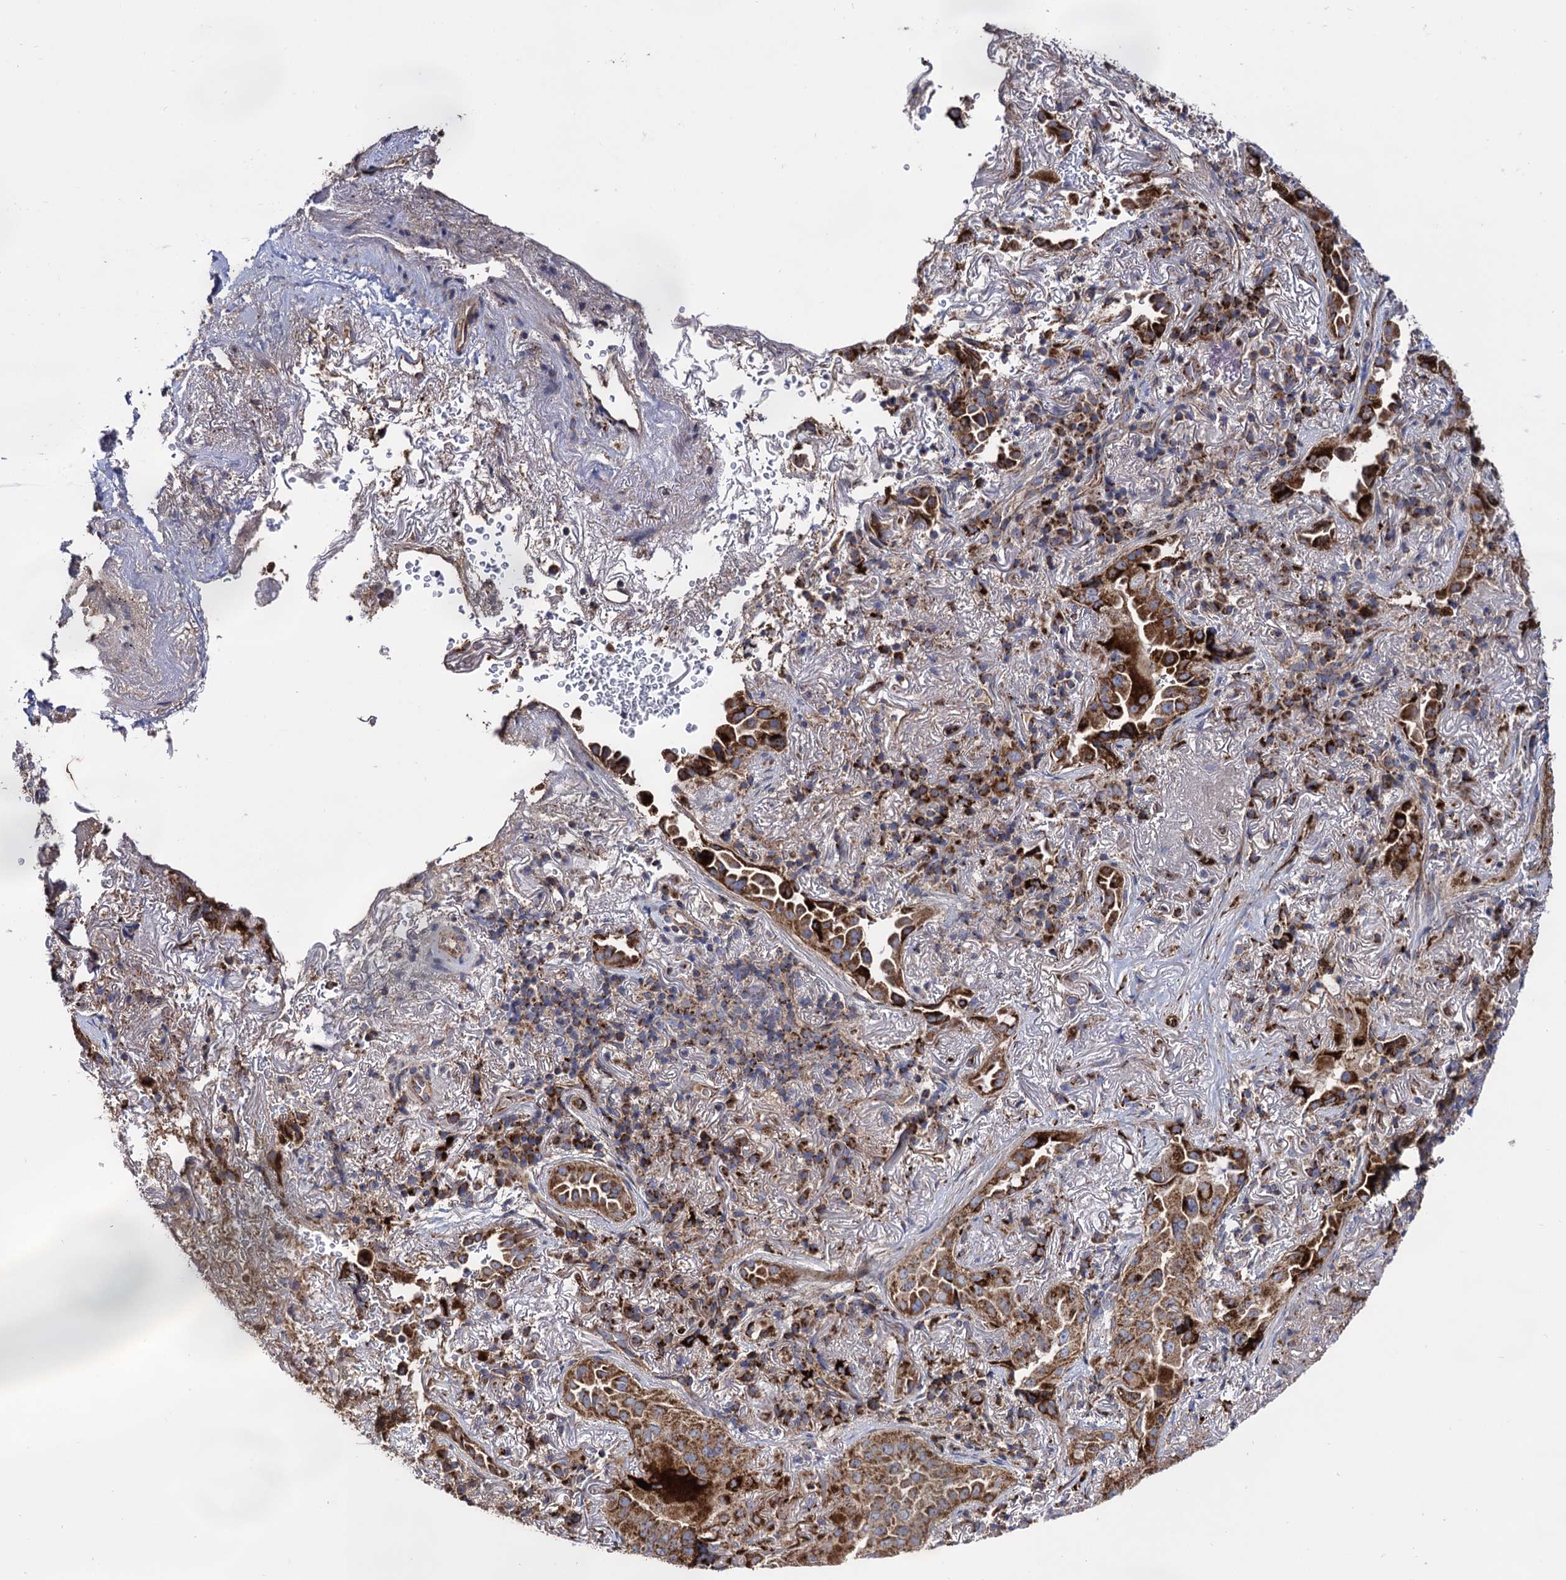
{"staining": {"intensity": "strong", "quantity": ">75%", "location": "cytoplasmic/membranous"}, "tissue": "lung cancer", "cell_type": "Tumor cells", "image_type": "cancer", "snomed": [{"axis": "morphology", "description": "Adenocarcinoma, NOS"}, {"axis": "topography", "description": "Lung"}], "caption": "Approximately >75% of tumor cells in lung cancer display strong cytoplasmic/membranous protein staining as visualized by brown immunohistochemical staining.", "gene": "IQCH", "patient": {"sex": "female", "age": 69}}